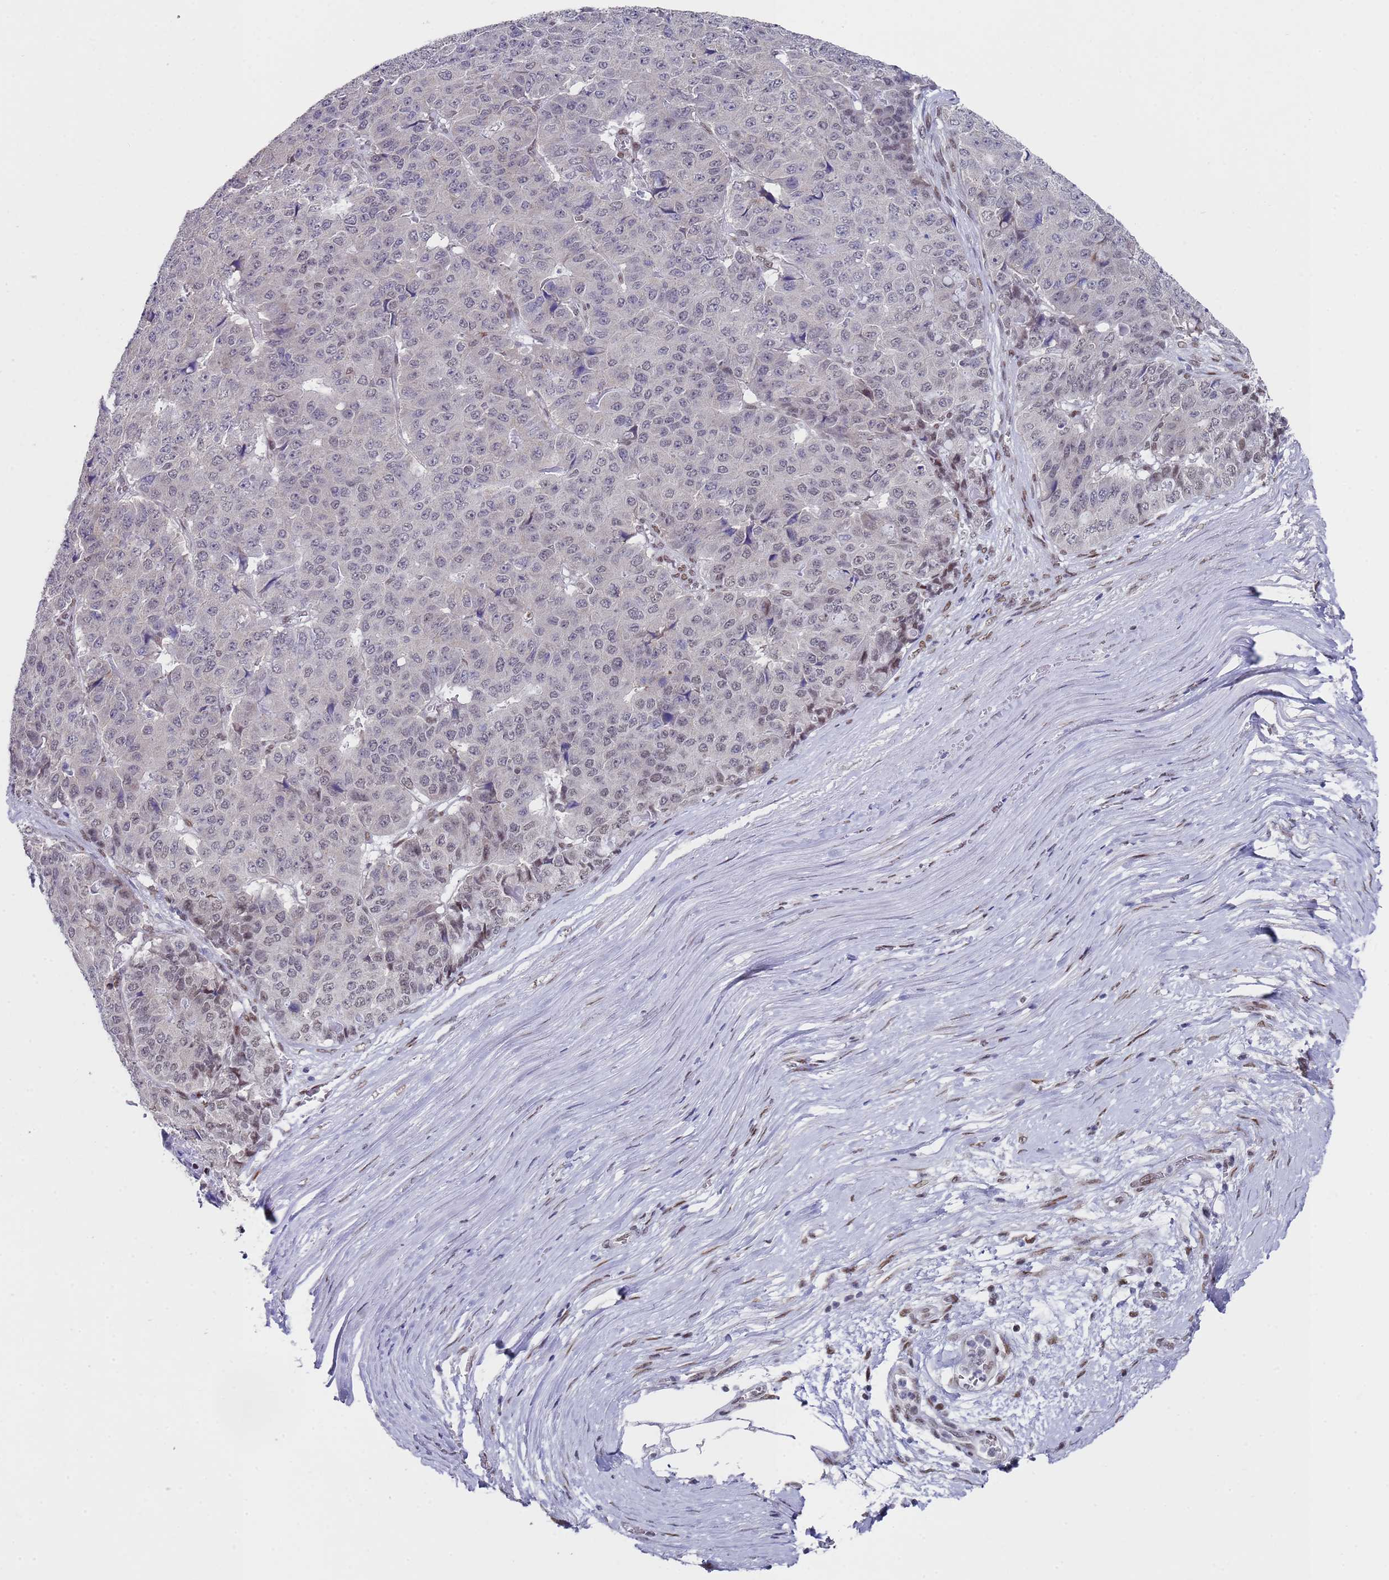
{"staining": {"intensity": "weak", "quantity": "<25%", "location": "nuclear"}, "tissue": "pancreatic cancer", "cell_type": "Tumor cells", "image_type": "cancer", "snomed": [{"axis": "morphology", "description": "Adenocarcinoma, NOS"}, {"axis": "topography", "description": "Pancreas"}], "caption": "Tumor cells are negative for brown protein staining in pancreatic adenocarcinoma.", "gene": "COPS6", "patient": {"sex": "male", "age": 50}}